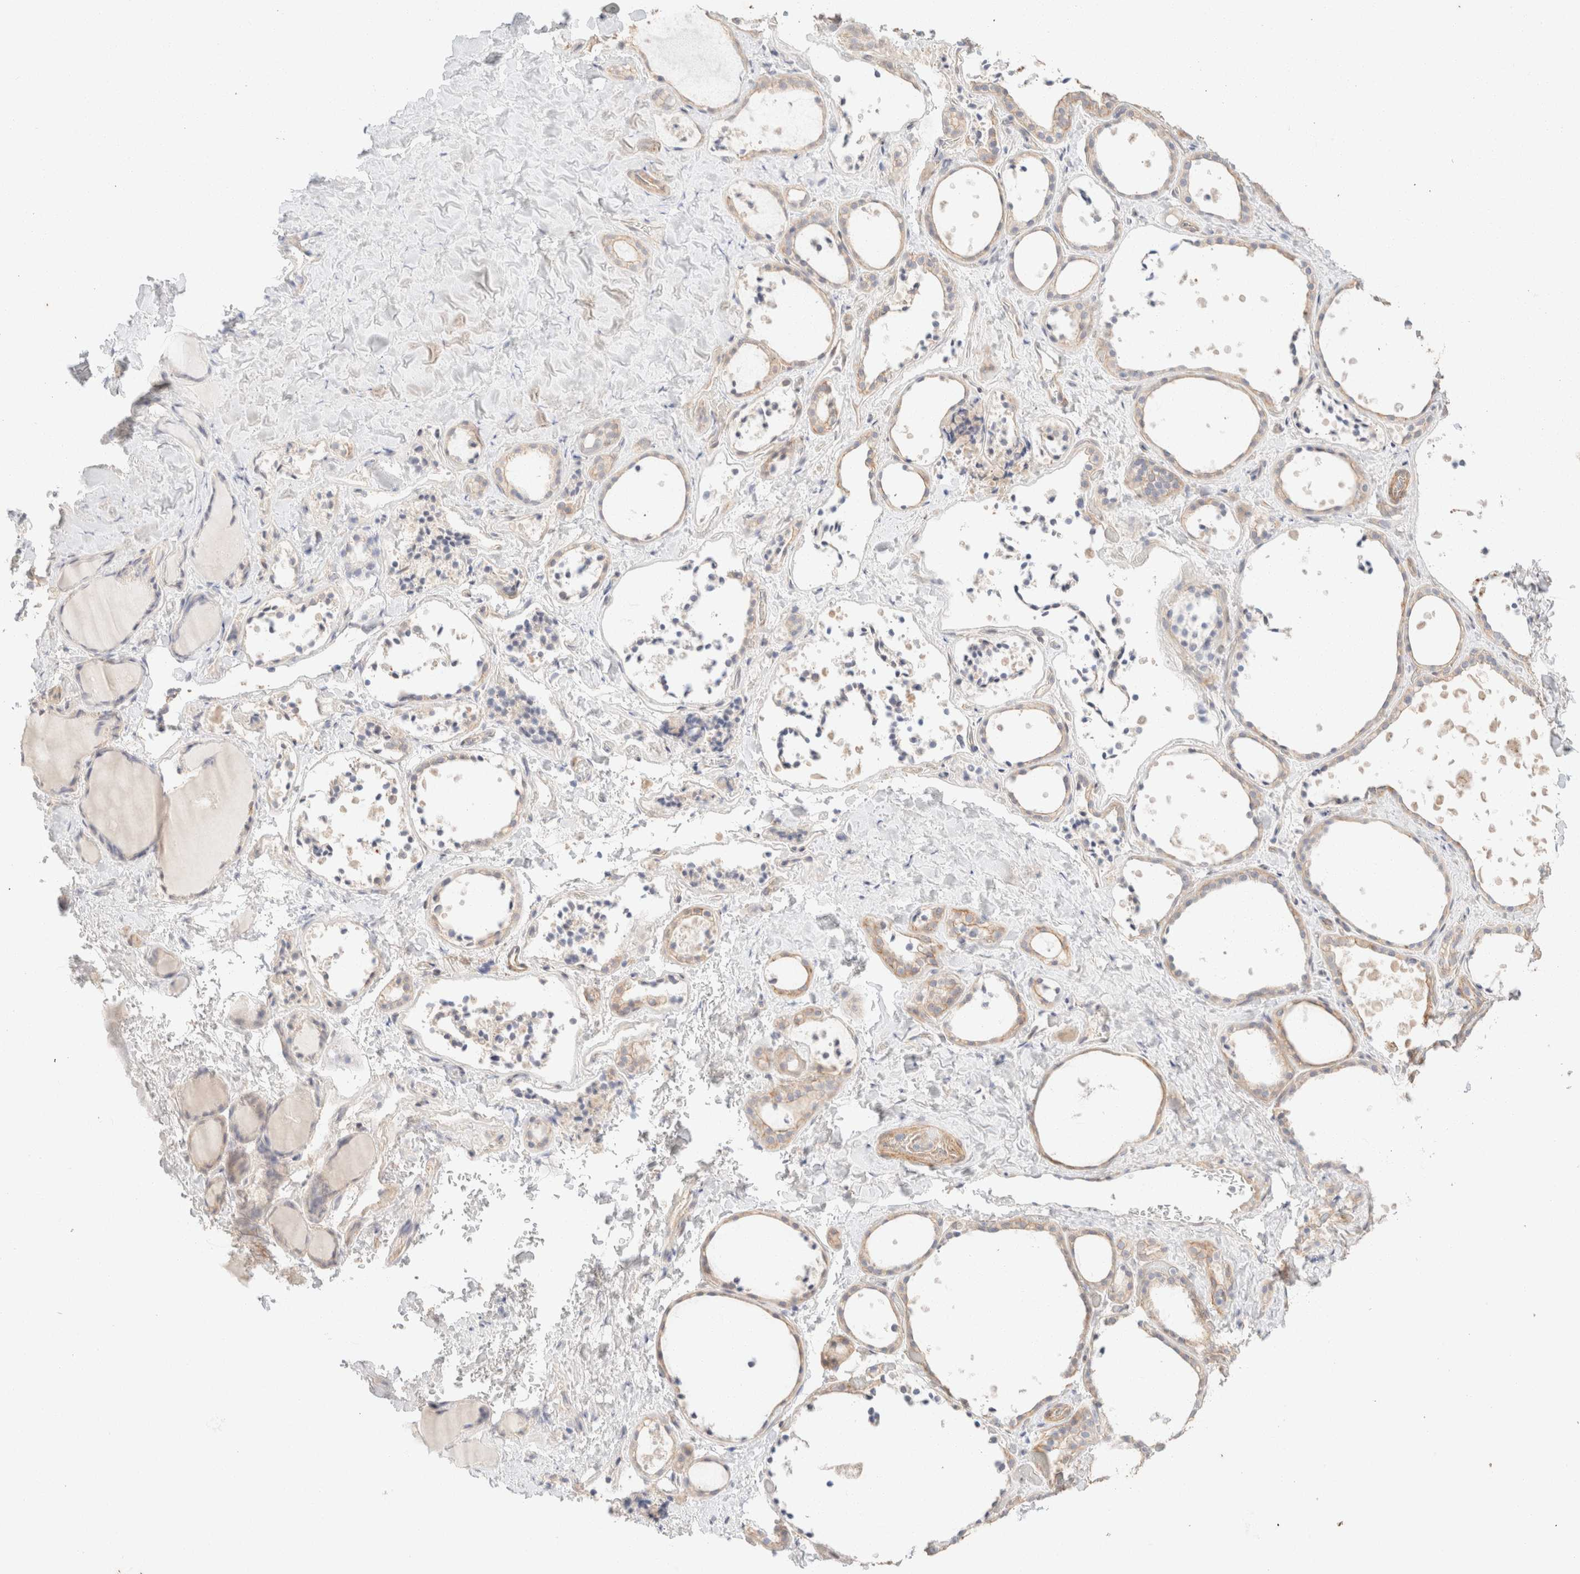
{"staining": {"intensity": "weak", "quantity": "25%-75%", "location": "cytoplasmic/membranous"}, "tissue": "thyroid gland", "cell_type": "Glandular cells", "image_type": "normal", "snomed": [{"axis": "morphology", "description": "Normal tissue, NOS"}, {"axis": "topography", "description": "Thyroid gland"}], "caption": "High-magnification brightfield microscopy of normal thyroid gland stained with DAB (3,3'-diaminobenzidine) (brown) and counterstained with hematoxylin (blue). glandular cells exhibit weak cytoplasmic/membranous expression is present in approximately25%-75% of cells.", "gene": "CSNK1E", "patient": {"sex": "female", "age": 44}}